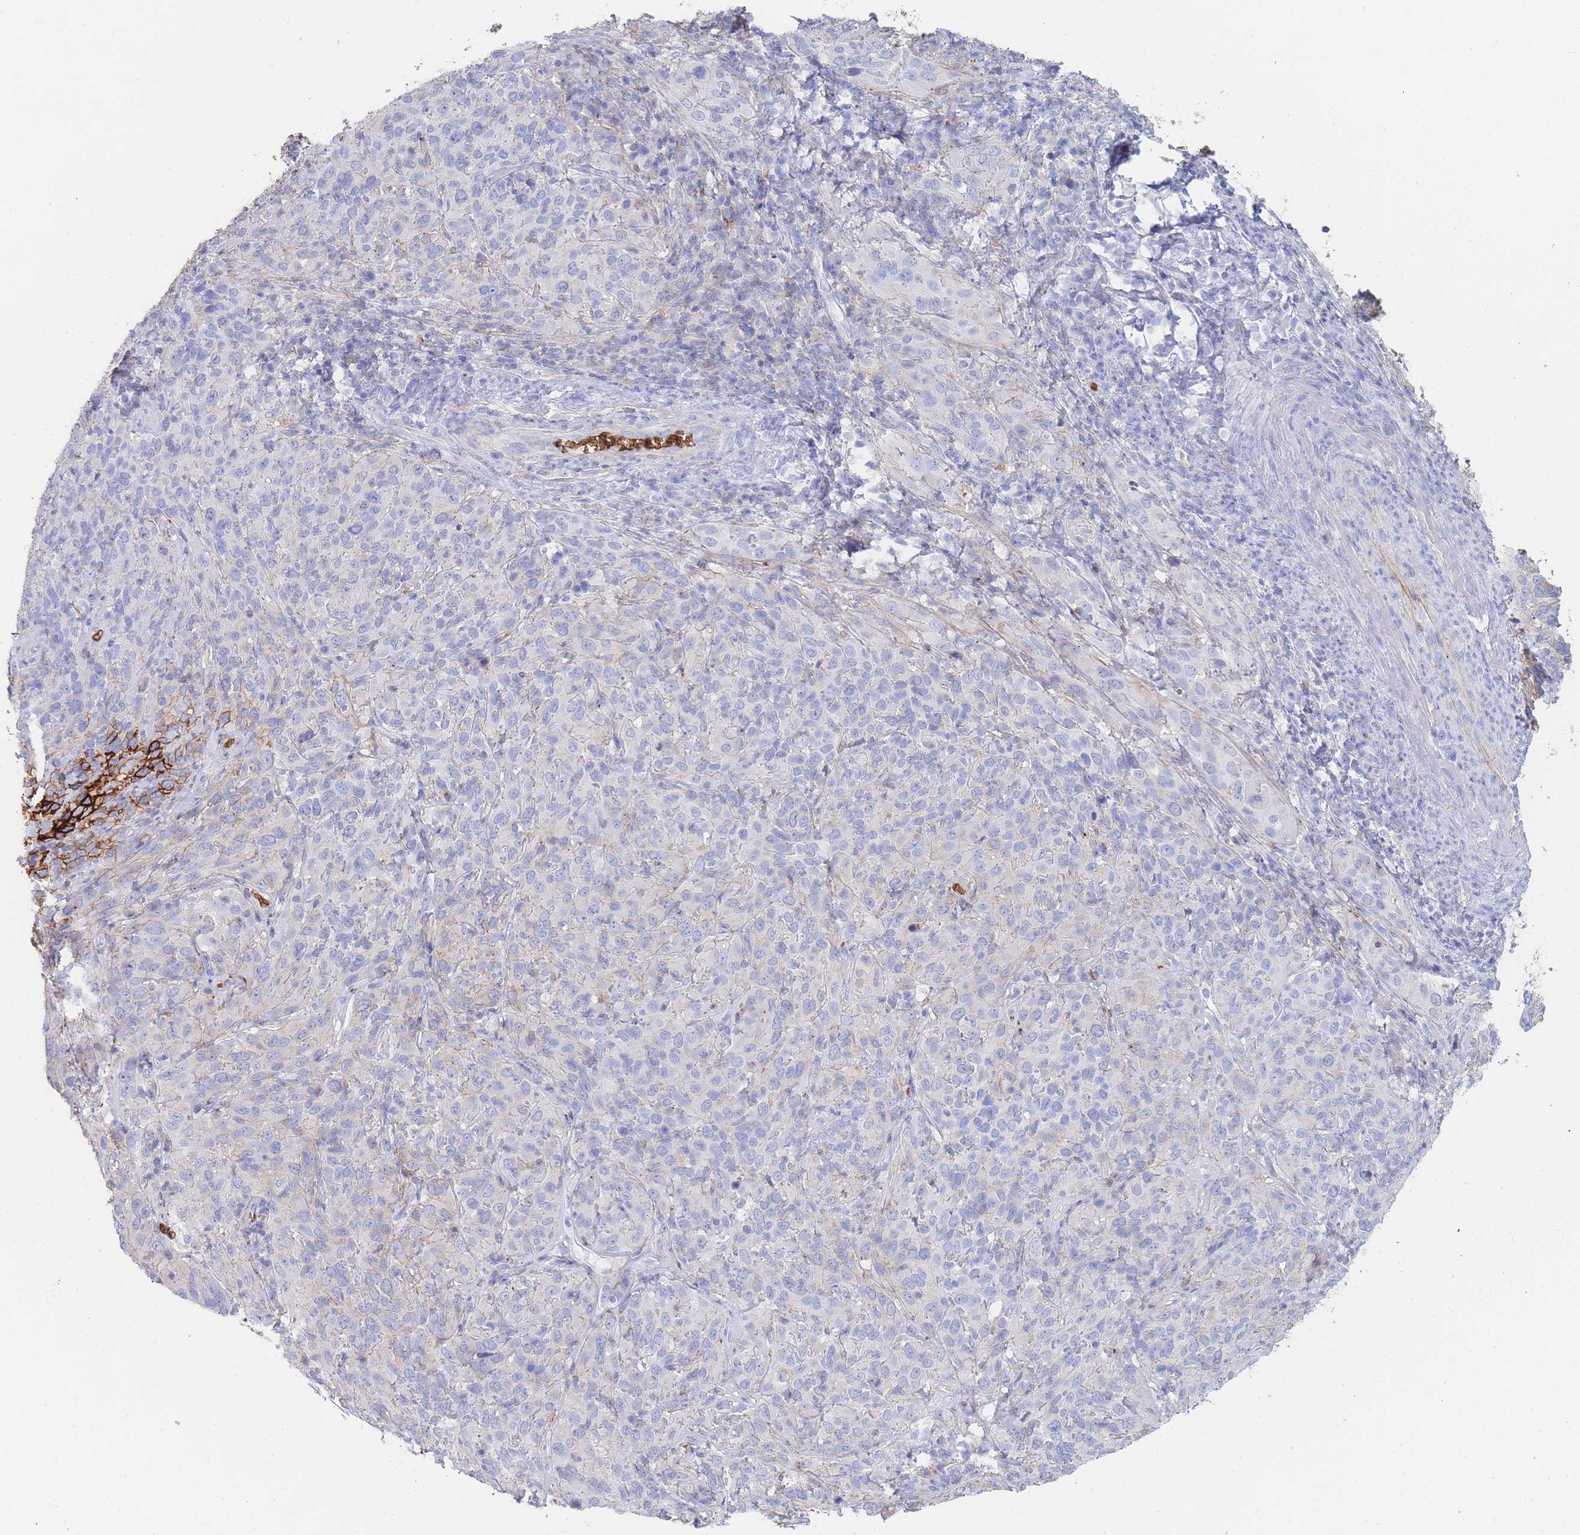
{"staining": {"intensity": "strong", "quantity": "25%-75%", "location": "cytoplasmic/membranous"}, "tissue": "cervical cancer", "cell_type": "Tumor cells", "image_type": "cancer", "snomed": [{"axis": "morphology", "description": "Squamous cell carcinoma, NOS"}, {"axis": "topography", "description": "Cervix"}], "caption": "A high amount of strong cytoplasmic/membranous positivity is appreciated in about 25%-75% of tumor cells in cervical cancer tissue.", "gene": "SLC2A1", "patient": {"sex": "female", "age": 51}}